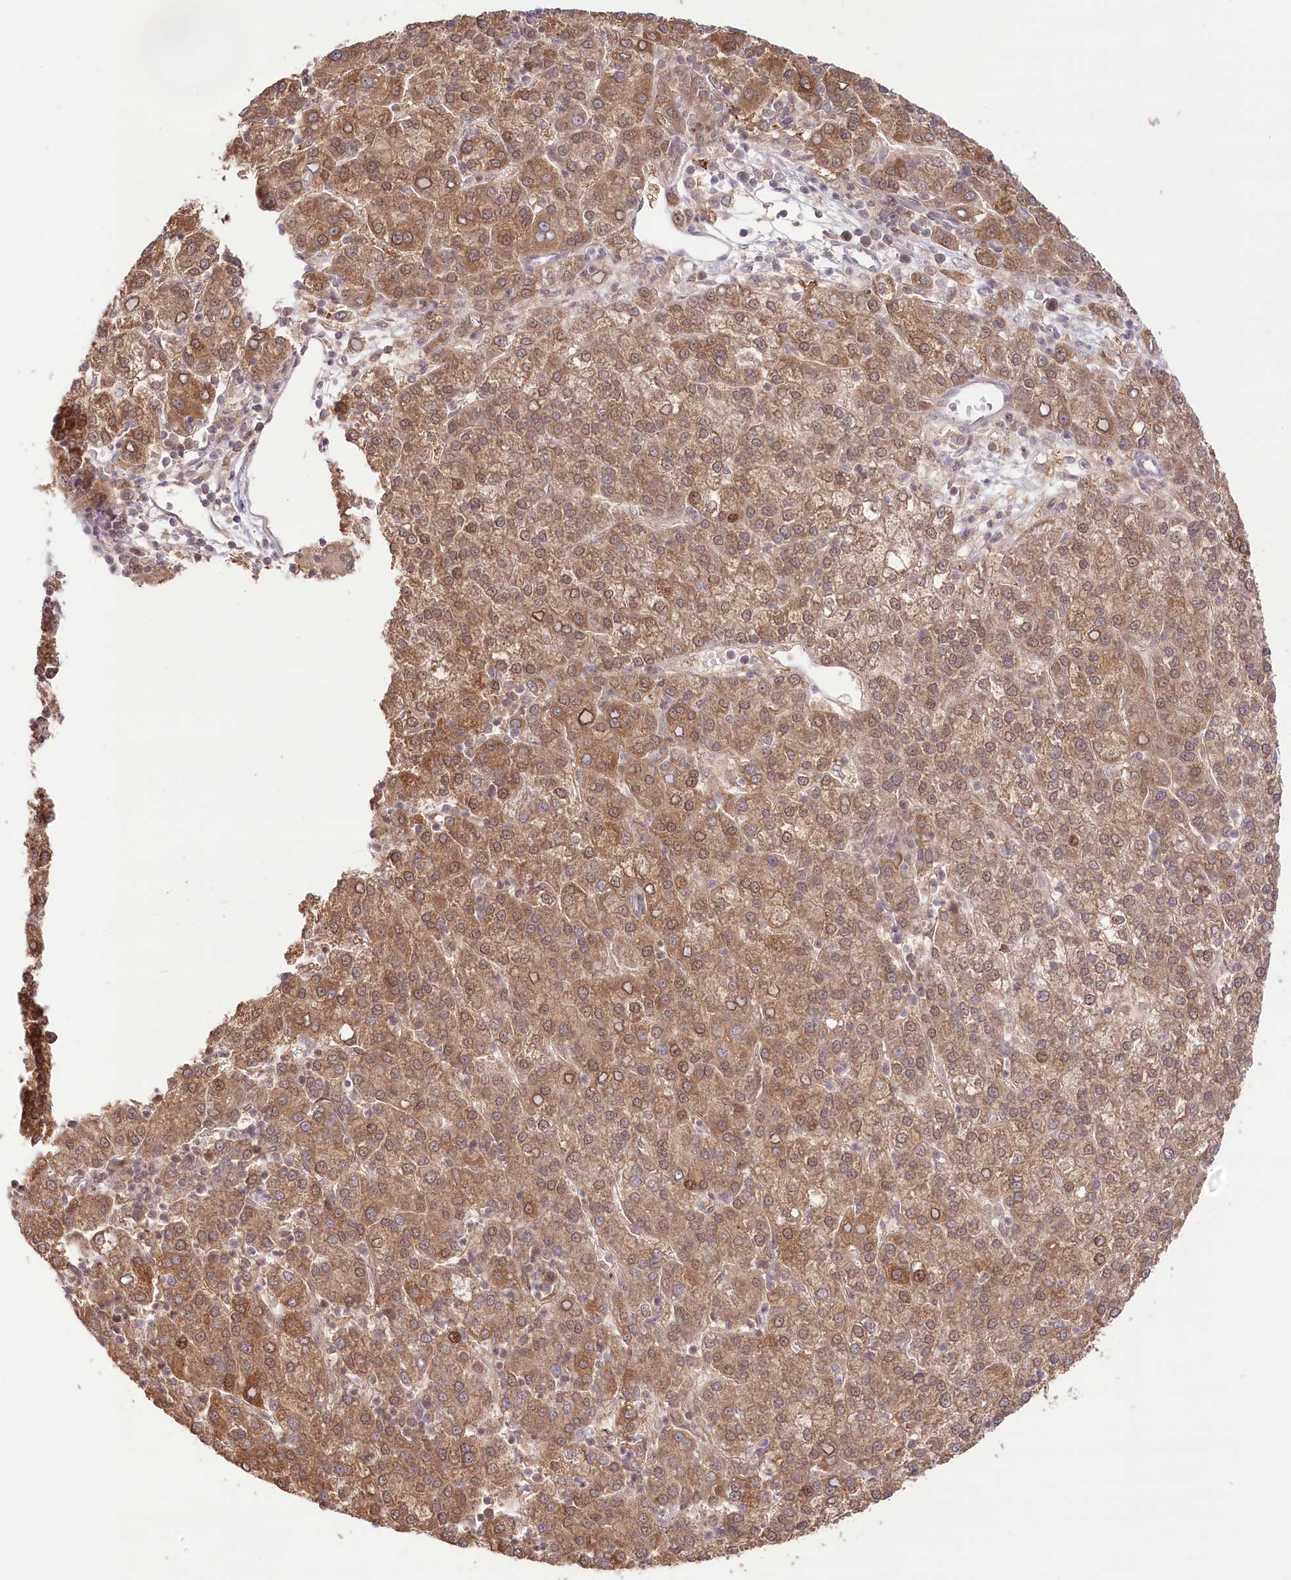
{"staining": {"intensity": "moderate", "quantity": ">75%", "location": "cytoplasmic/membranous,nuclear"}, "tissue": "liver cancer", "cell_type": "Tumor cells", "image_type": "cancer", "snomed": [{"axis": "morphology", "description": "Carcinoma, Hepatocellular, NOS"}, {"axis": "topography", "description": "Liver"}], "caption": "This micrograph shows hepatocellular carcinoma (liver) stained with immunohistochemistry to label a protein in brown. The cytoplasmic/membranous and nuclear of tumor cells show moderate positivity for the protein. Nuclei are counter-stained blue.", "gene": "PYURF", "patient": {"sex": "female", "age": 58}}